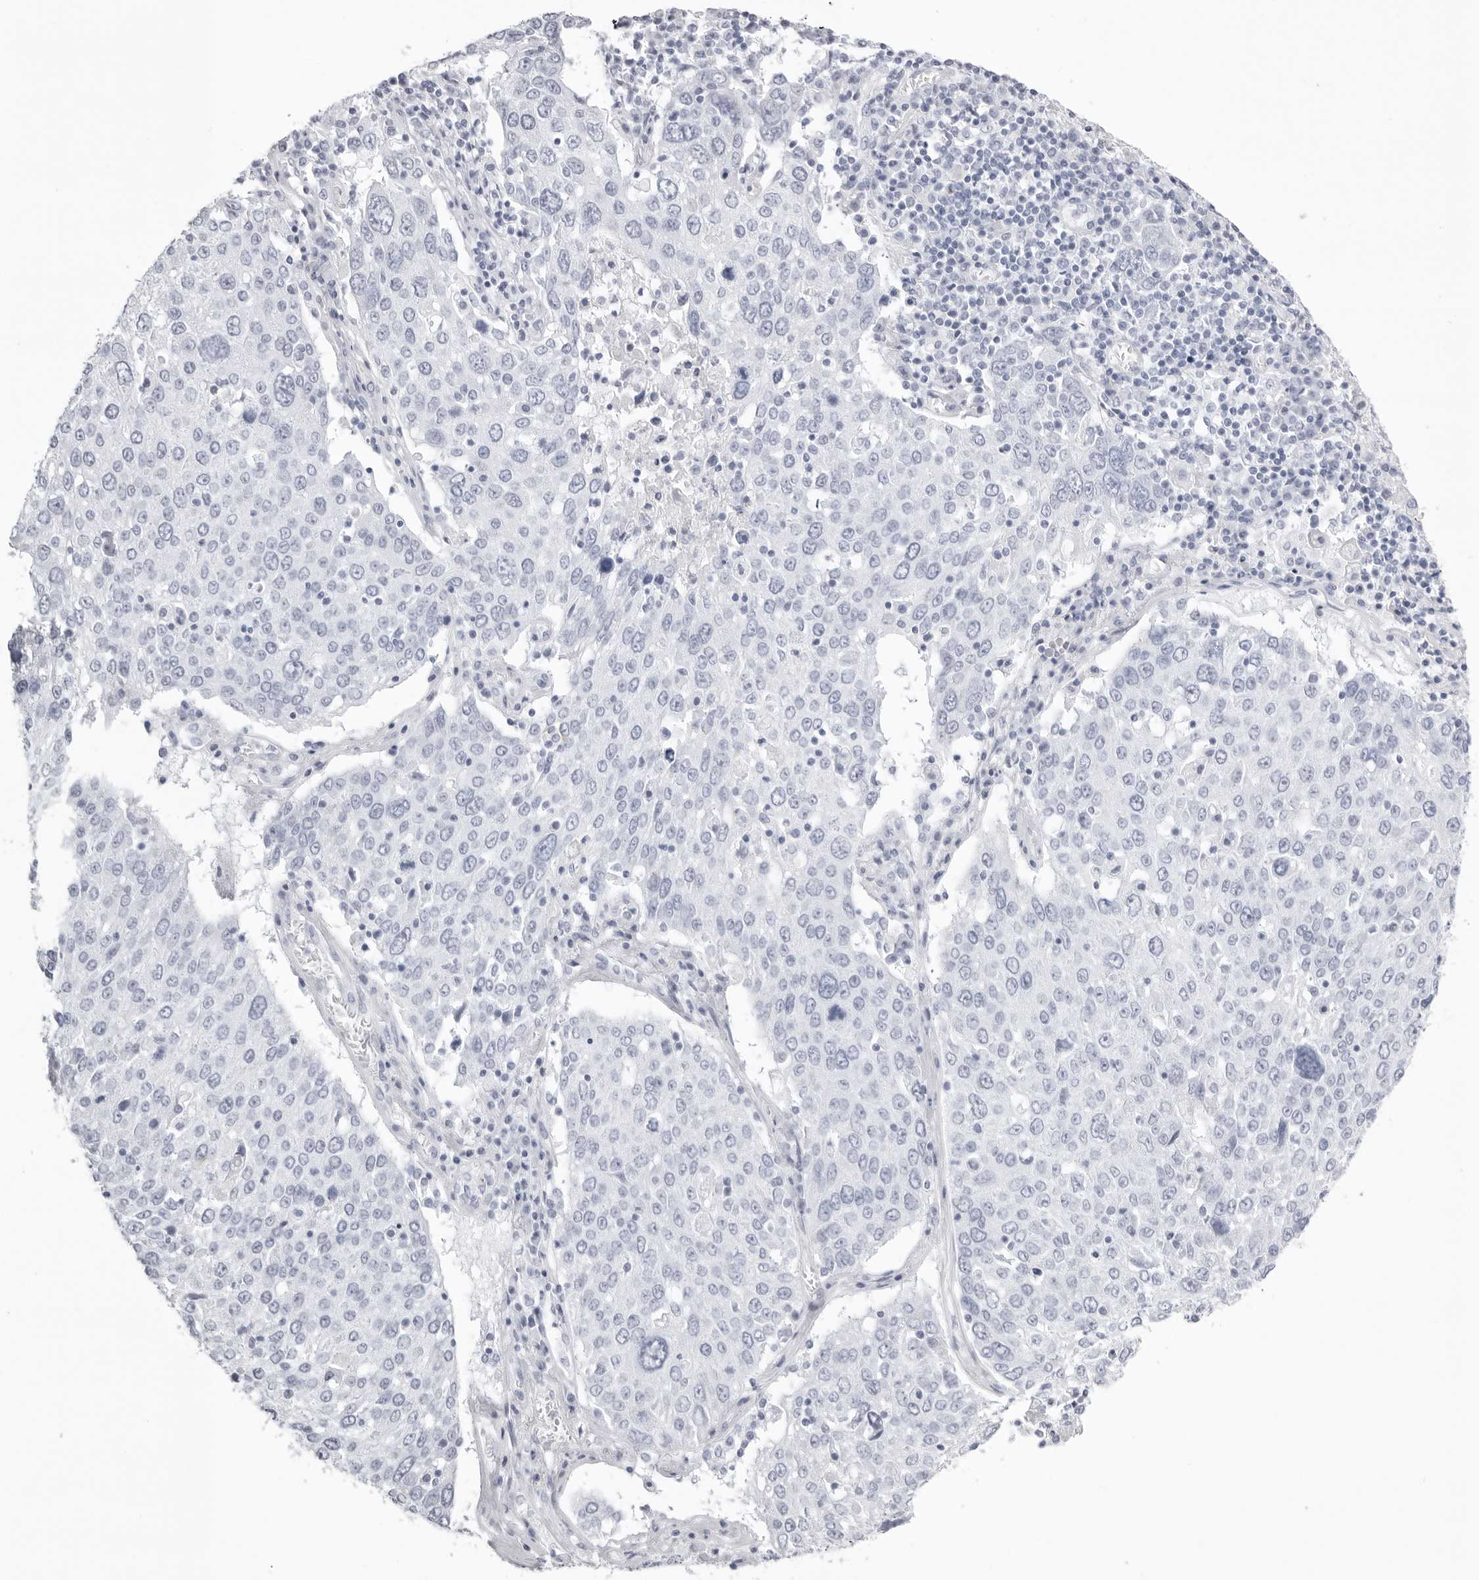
{"staining": {"intensity": "negative", "quantity": "none", "location": "none"}, "tissue": "lung cancer", "cell_type": "Tumor cells", "image_type": "cancer", "snomed": [{"axis": "morphology", "description": "Squamous cell carcinoma, NOS"}, {"axis": "topography", "description": "Lung"}], "caption": "Immunohistochemistry micrograph of human lung cancer stained for a protein (brown), which shows no staining in tumor cells.", "gene": "KLK9", "patient": {"sex": "male", "age": 65}}